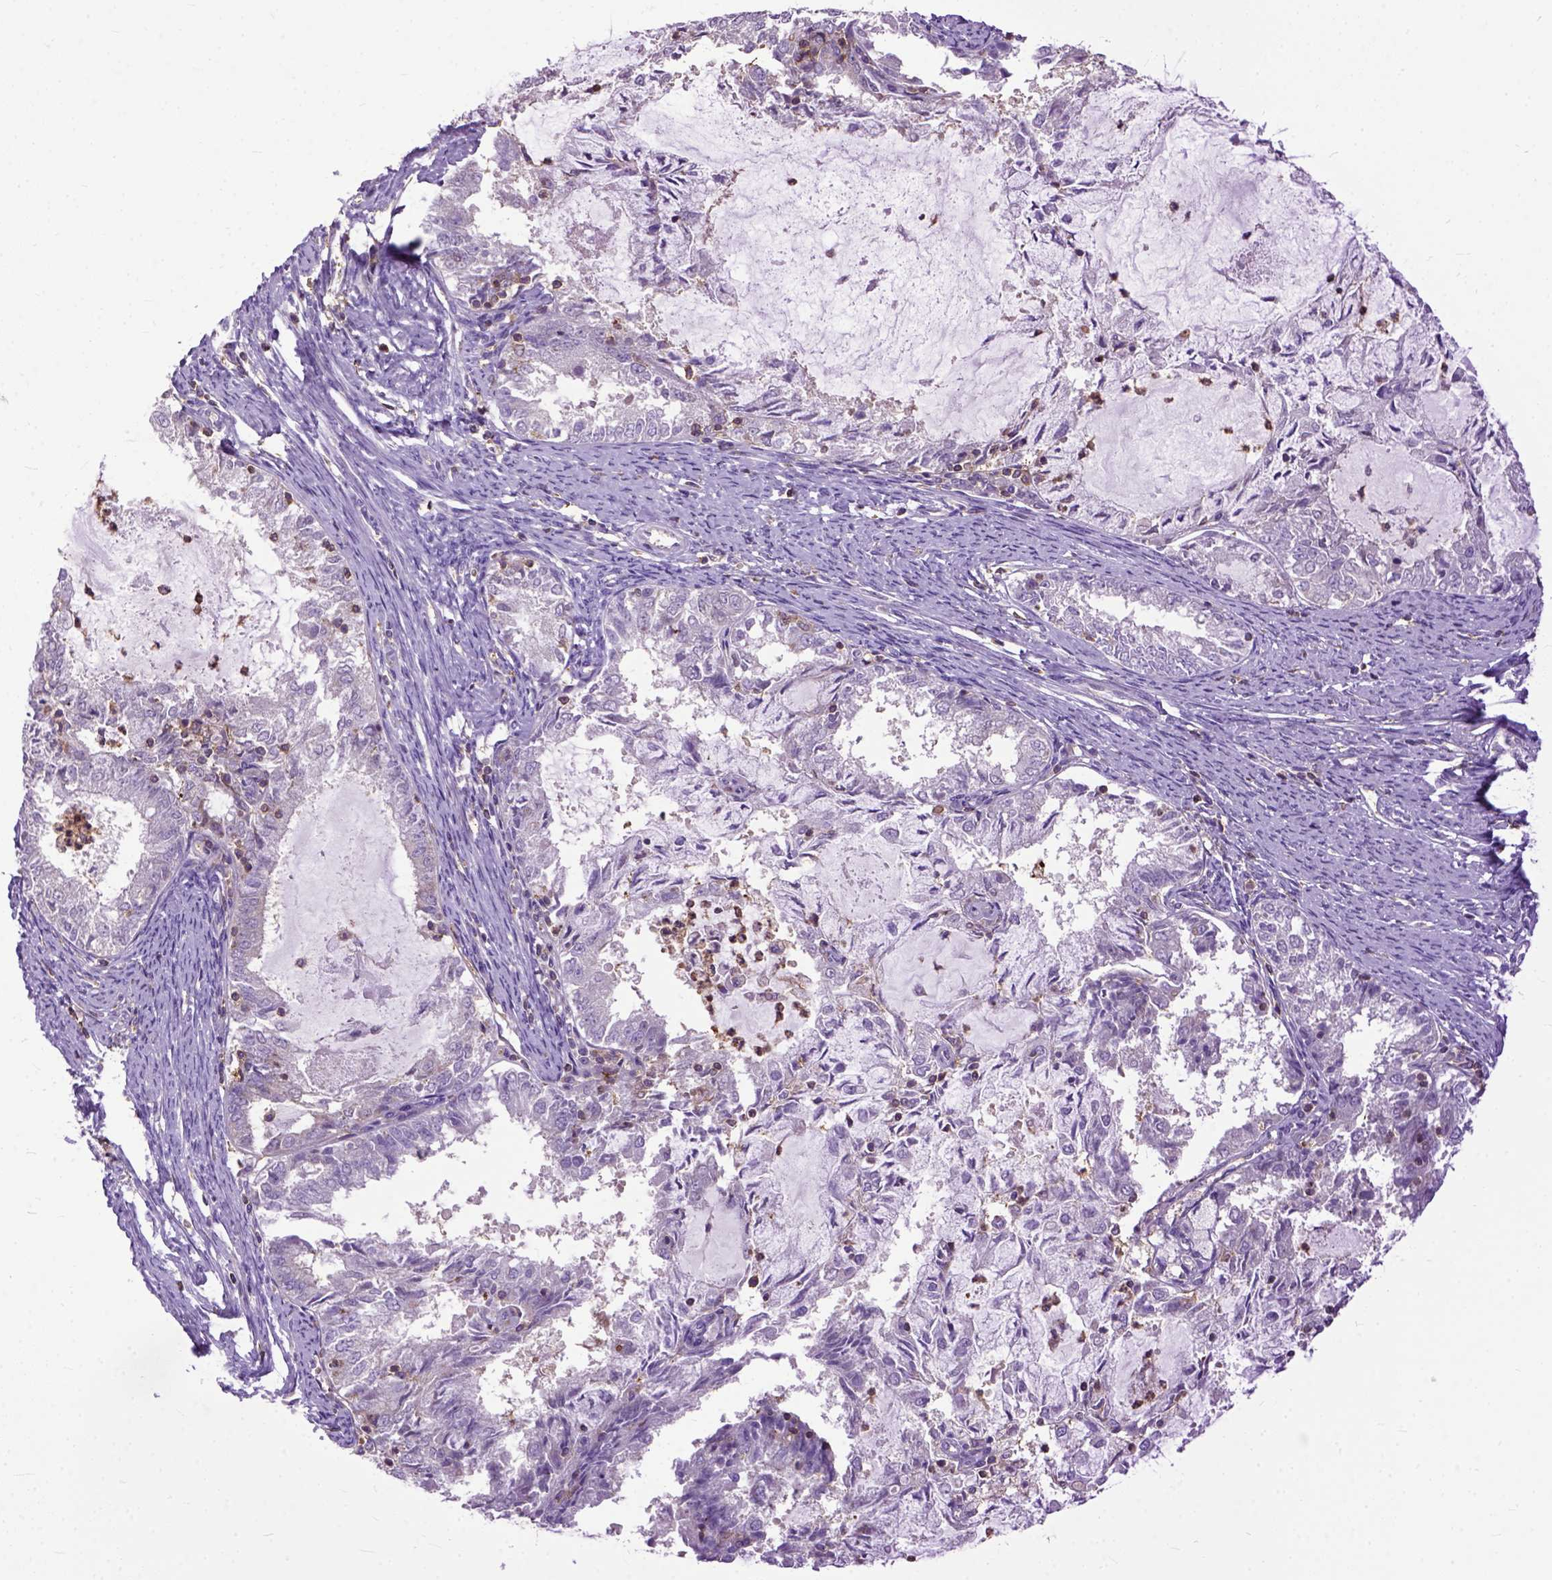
{"staining": {"intensity": "negative", "quantity": "none", "location": "none"}, "tissue": "endometrial cancer", "cell_type": "Tumor cells", "image_type": "cancer", "snomed": [{"axis": "morphology", "description": "Adenocarcinoma, NOS"}, {"axis": "topography", "description": "Endometrium"}], "caption": "There is no significant staining in tumor cells of adenocarcinoma (endometrial). Brightfield microscopy of immunohistochemistry (IHC) stained with DAB (3,3'-diaminobenzidine) (brown) and hematoxylin (blue), captured at high magnification.", "gene": "NAMPT", "patient": {"sex": "female", "age": 57}}